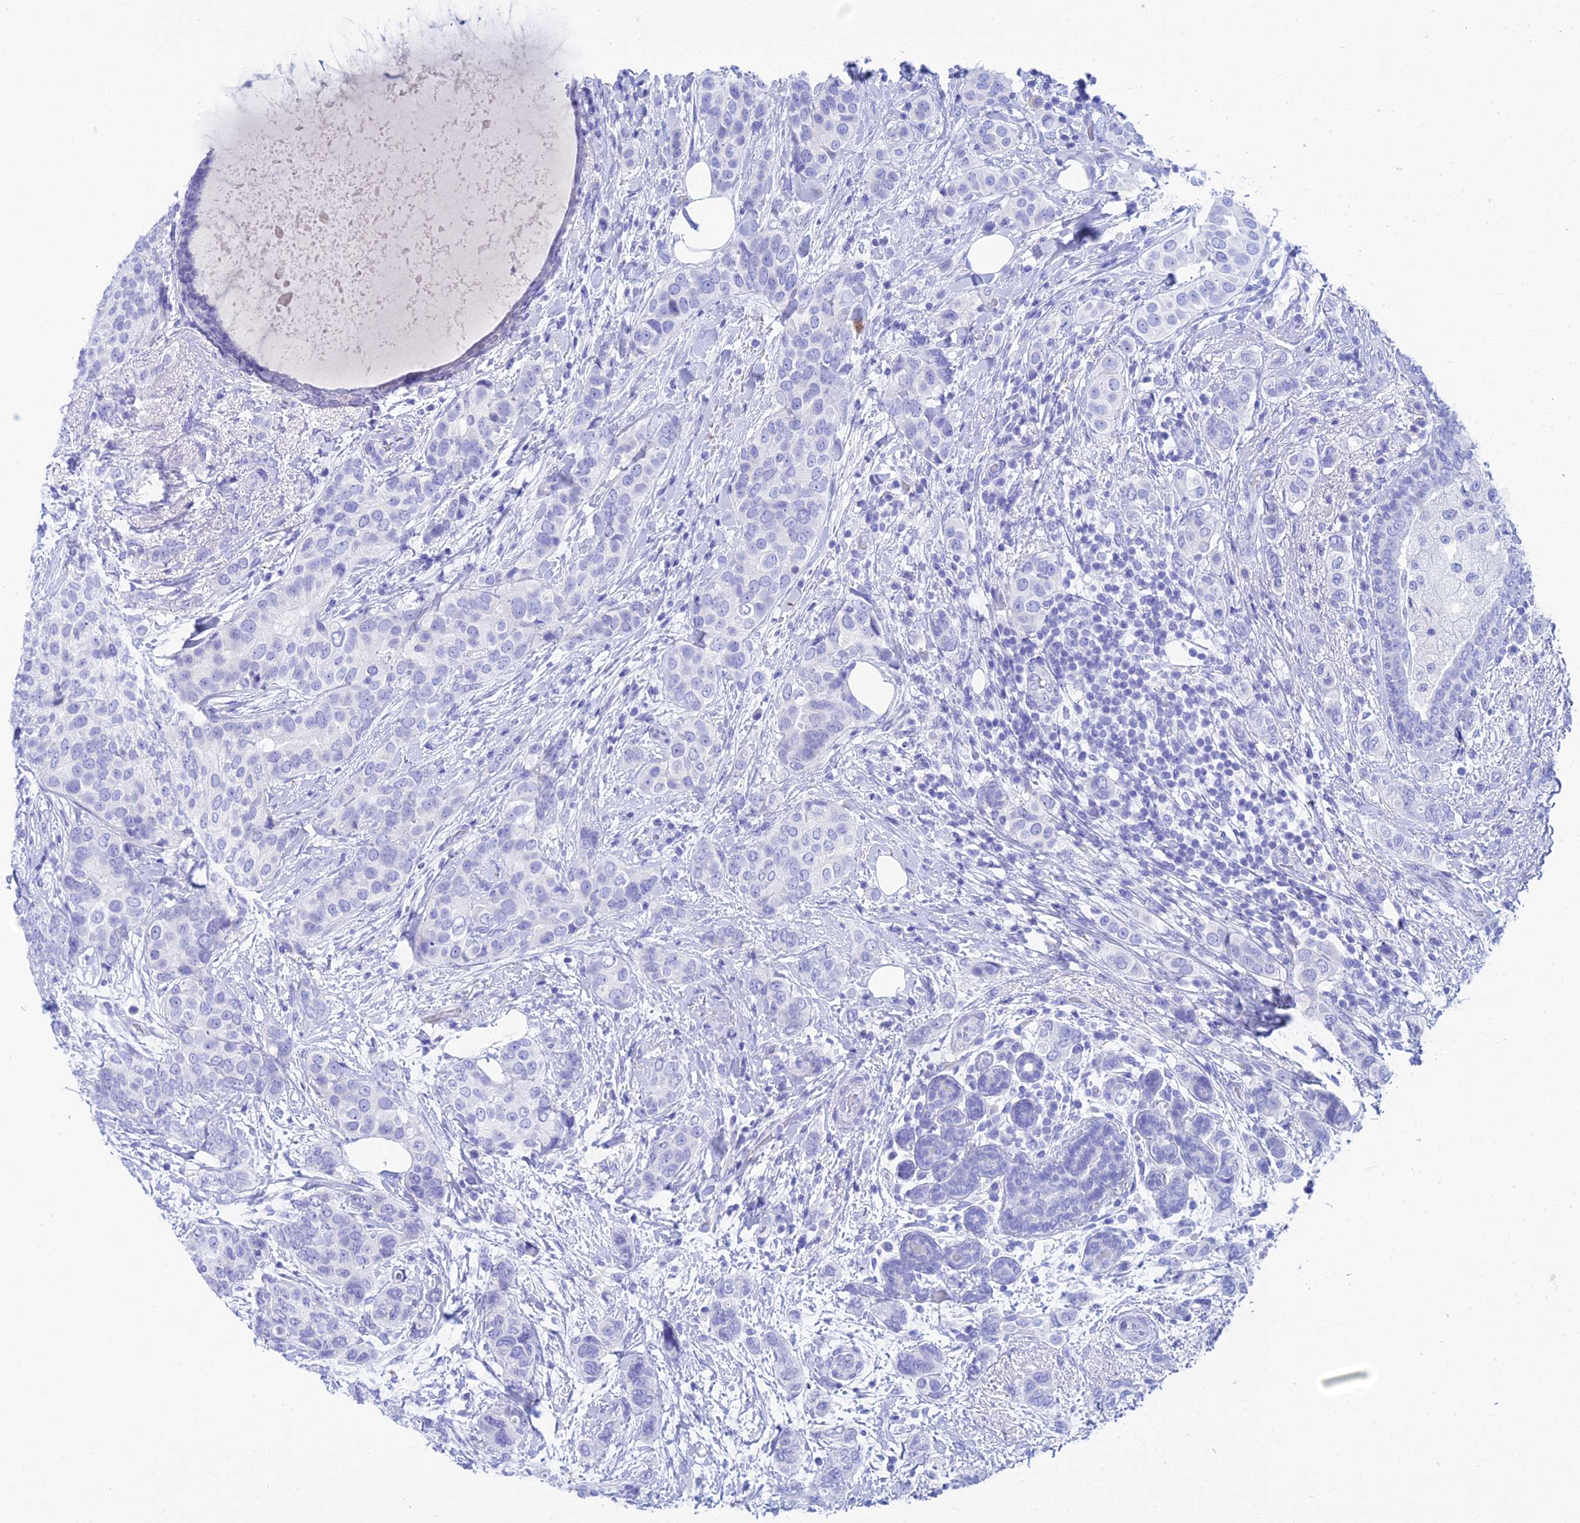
{"staining": {"intensity": "negative", "quantity": "none", "location": "none"}, "tissue": "breast cancer", "cell_type": "Tumor cells", "image_type": "cancer", "snomed": [{"axis": "morphology", "description": "Lobular carcinoma"}, {"axis": "topography", "description": "Breast"}], "caption": "Human breast lobular carcinoma stained for a protein using IHC demonstrates no positivity in tumor cells.", "gene": "REG1A", "patient": {"sex": "female", "age": 51}}